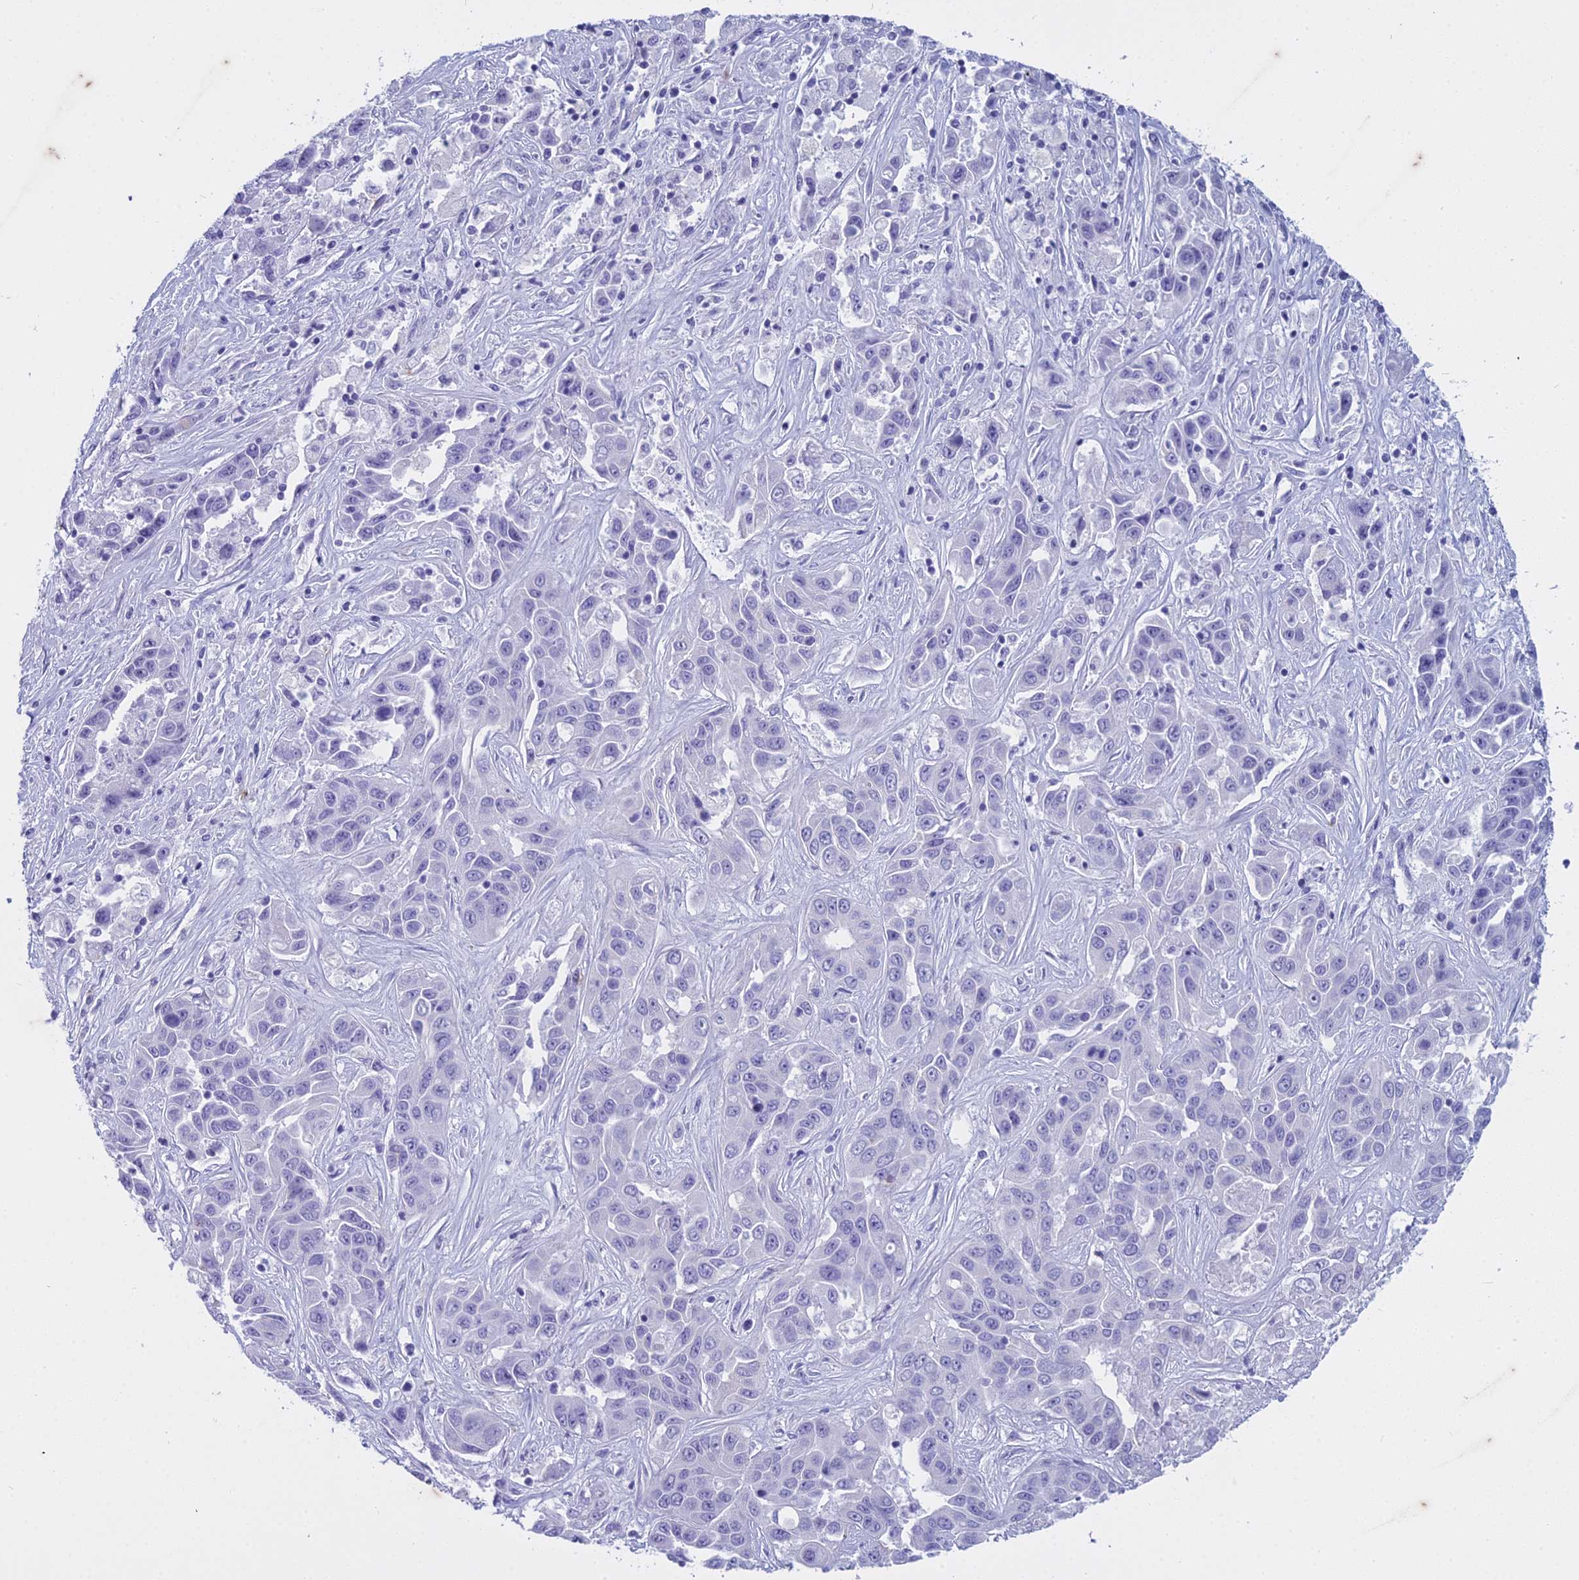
{"staining": {"intensity": "negative", "quantity": "none", "location": "none"}, "tissue": "liver cancer", "cell_type": "Tumor cells", "image_type": "cancer", "snomed": [{"axis": "morphology", "description": "Cholangiocarcinoma"}, {"axis": "topography", "description": "Liver"}], "caption": "High magnification brightfield microscopy of liver cancer stained with DAB (brown) and counterstained with hematoxylin (blue): tumor cells show no significant positivity.", "gene": "HMGB4", "patient": {"sex": "female", "age": 52}}